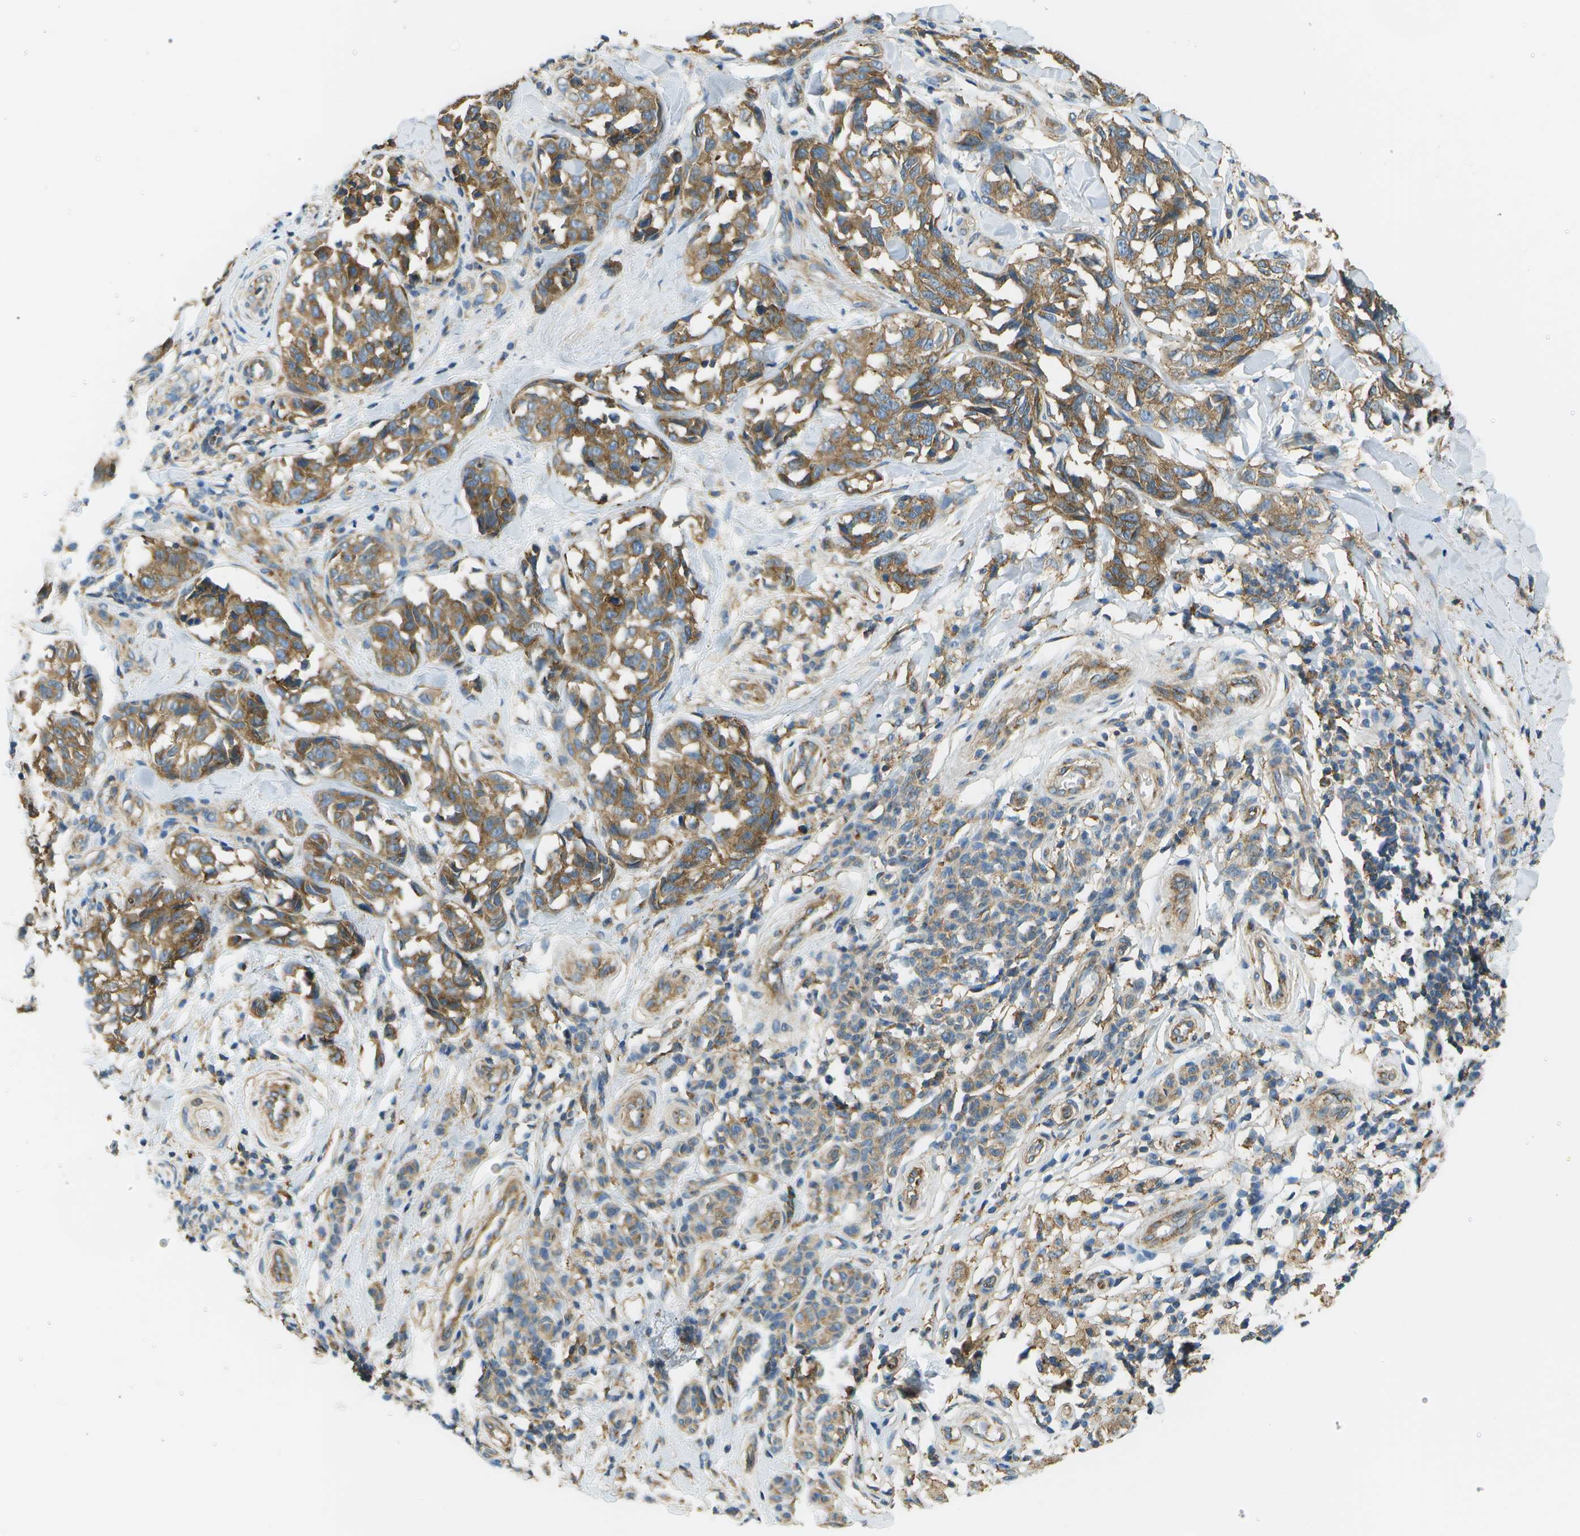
{"staining": {"intensity": "strong", "quantity": ">75%", "location": "cytoplasmic/membranous"}, "tissue": "melanoma", "cell_type": "Tumor cells", "image_type": "cancer", "snomed": [{"axis": "morphology", "description": "Malignant melanoma, NOS"}, {"axis": "topography", "description": "Skin"}], "caption": "The photomicrograph reveals a brown stain indicating the presence of a protein in the cytoplasmic/membranous of tumor cells in melanoma.", "gene": "CLTC", "patient": {"sex": "female", "age": 64}}